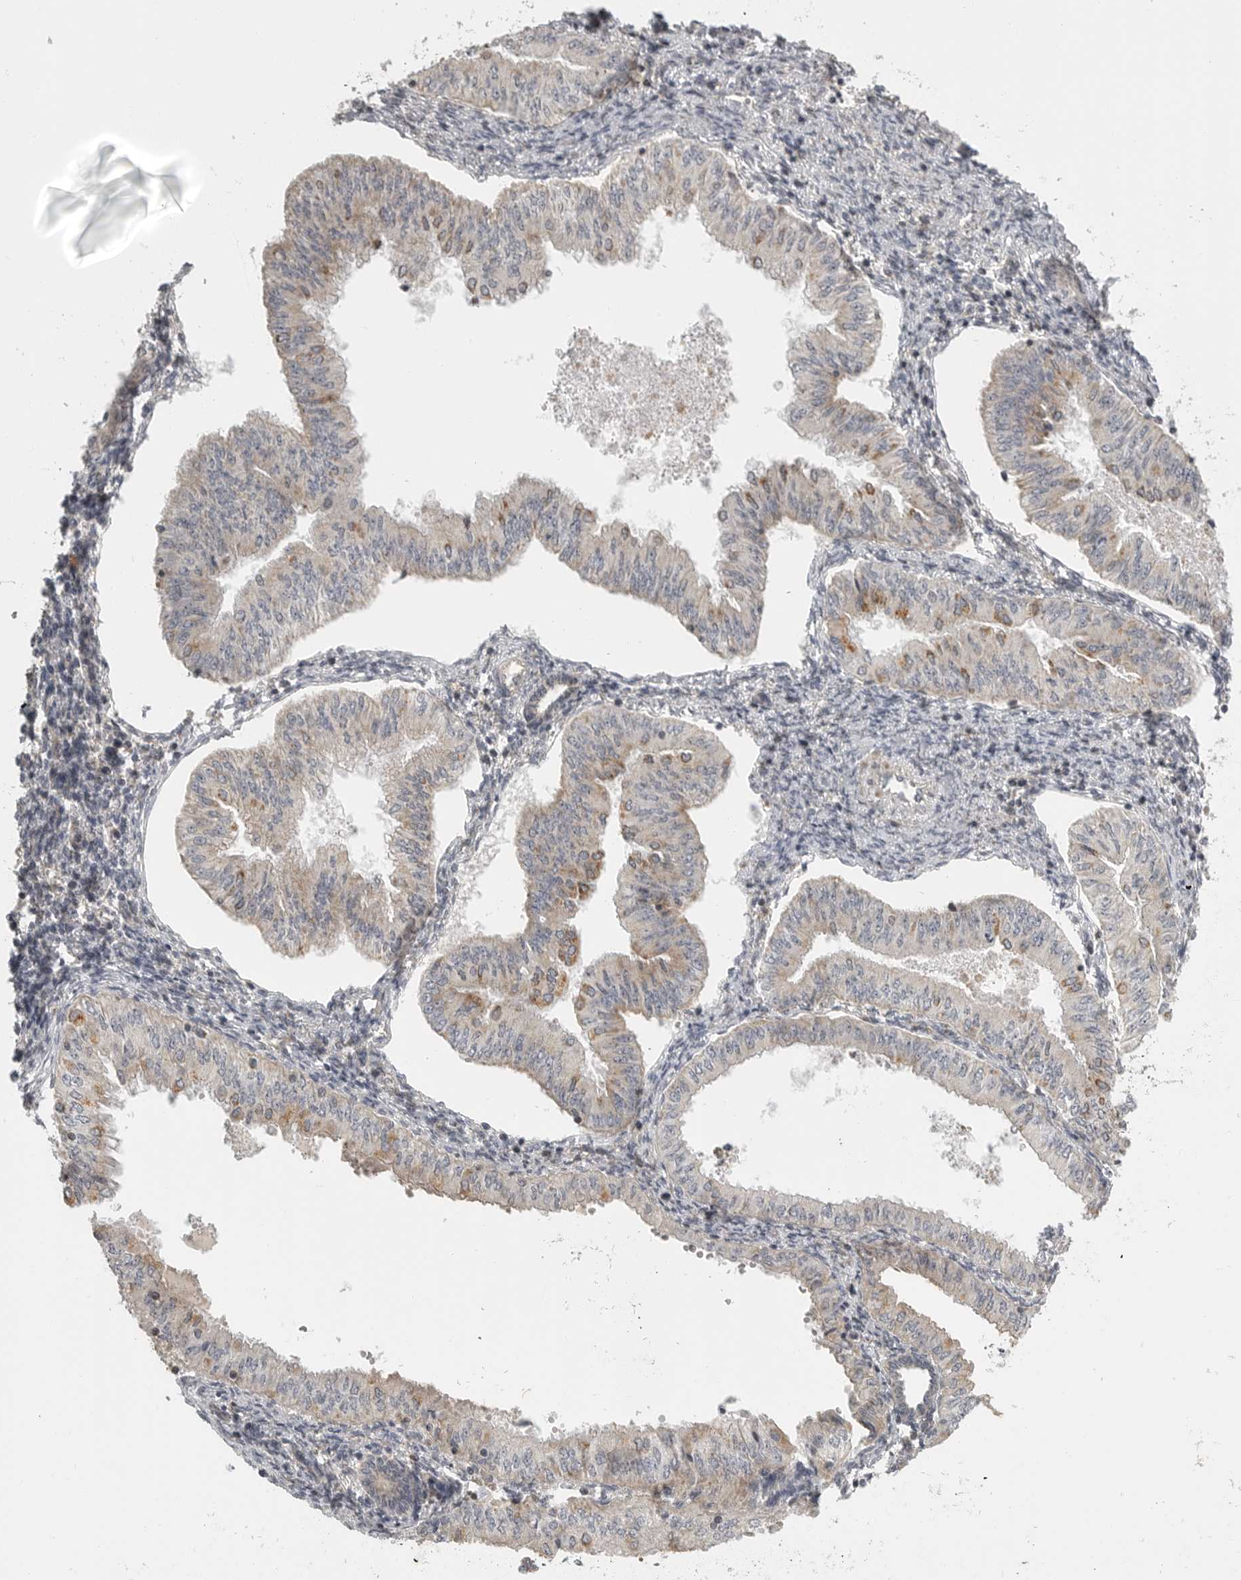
{"staining": {"intensity": "moderate", "quantity": "<25%", "location": "cytoplasmic/membranous"}, "tissue": "endometrial cancer", "cell_type": "Tumor cells", "image_type": "cancer", "snomed": [{"axis": "morphology", "description": "Normal tissue, NOS"}, {"axis": "morphology", "description": "Adenocarcinoma, NOS"}, {"axis": "topography", "description": "Endometrium"}], "caption": "Endometrial cancer stained with a brown dye exhibits moderate cytoplasmic/membranous positive expression in about <25% of tumor cells.", "gene": "RXFP3", "patient": {"sex": "female", "age": 53}}